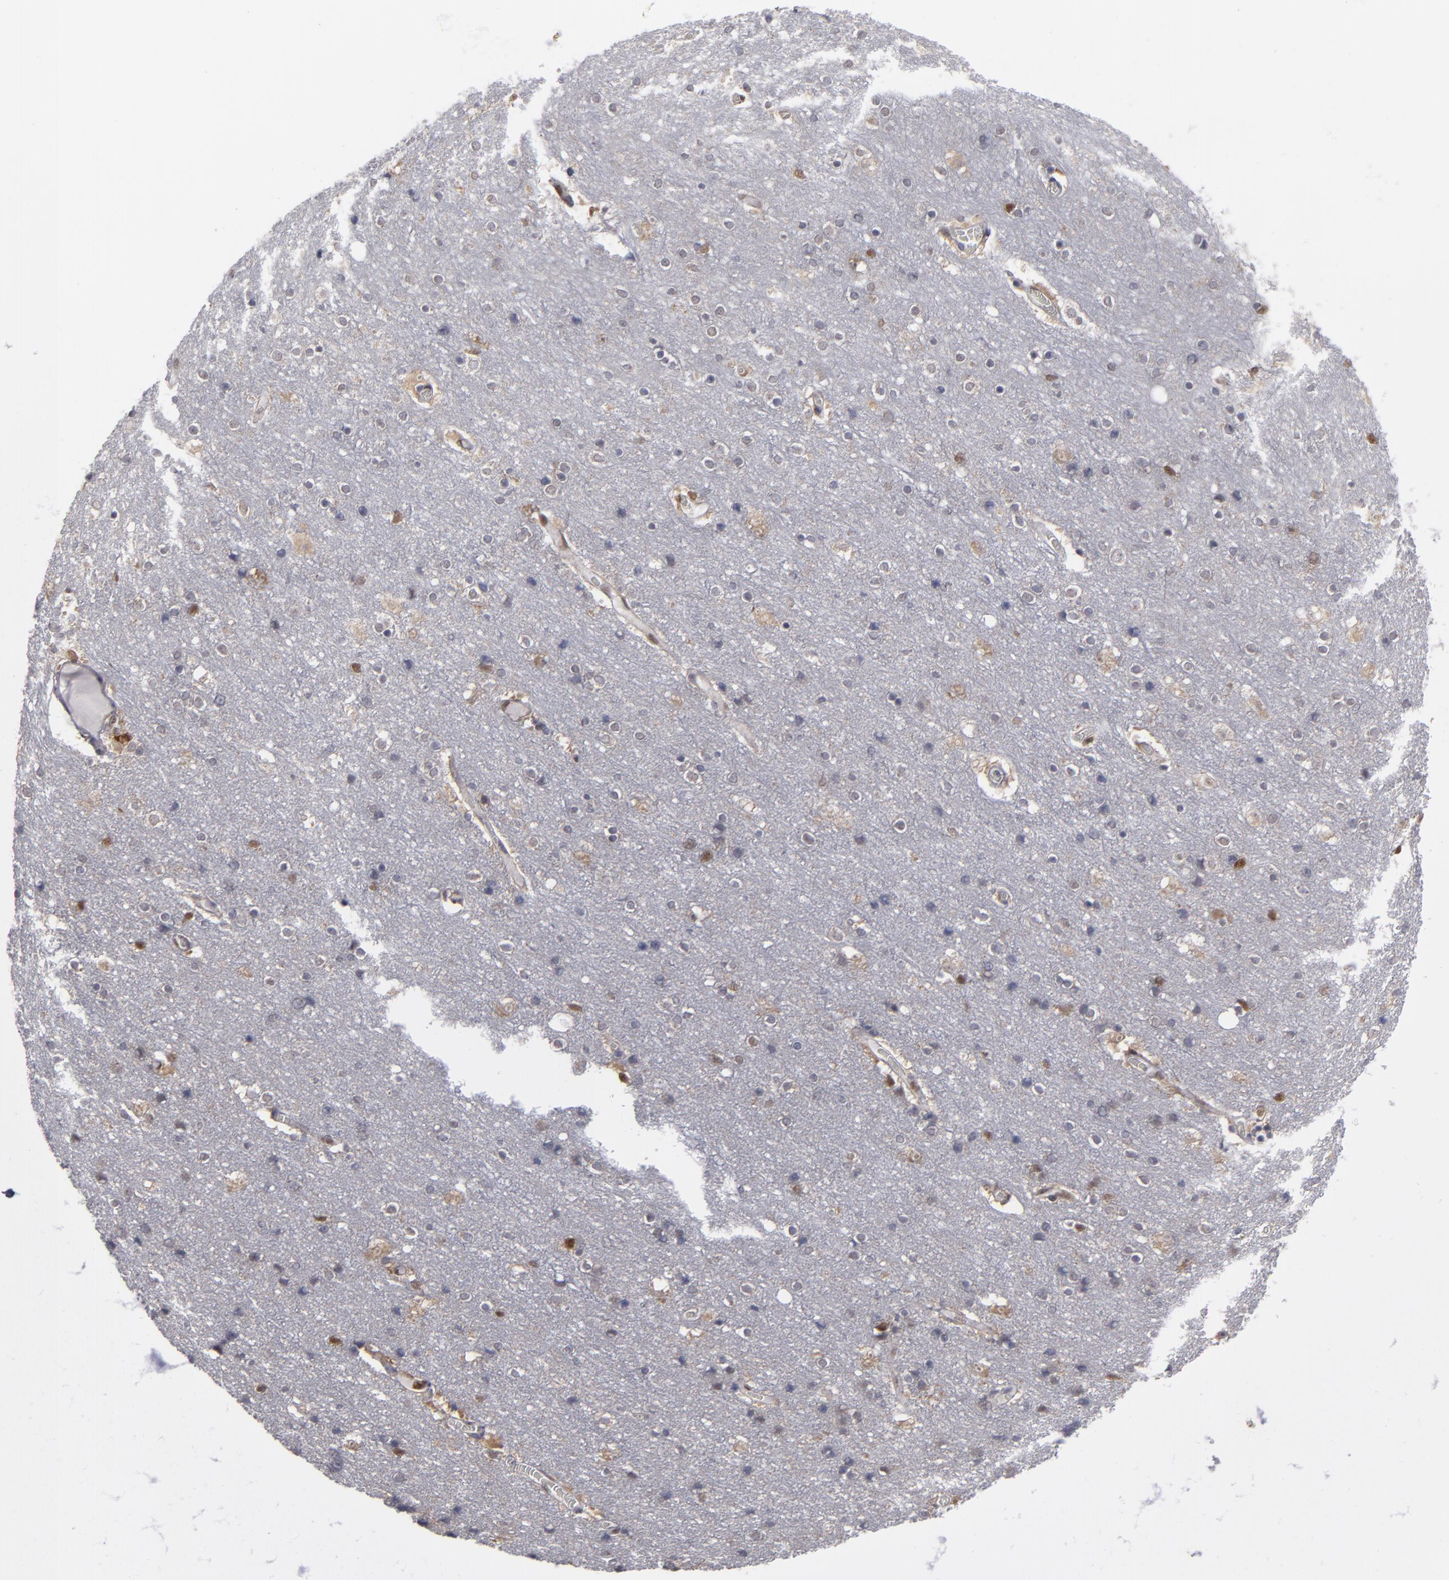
{"staining": {"intensity": "negative", "quantity": "none", "location": "none"}, "tissue": "cerebral cortex", "cell_type": "Endothelial cells", "image_type": "normal", "snomed": [{"axis": "morphology", "description": "Normal tissue, NOS"}, {"axis": "topography", "description": "Cerebral cortex"}], "caption": "Immunohistochemical staining of normal human cerebral cortex shows no significant positivity in endothelial cells.", "gene": "GSR", "patient": {"sex": "female", "age": 54}}